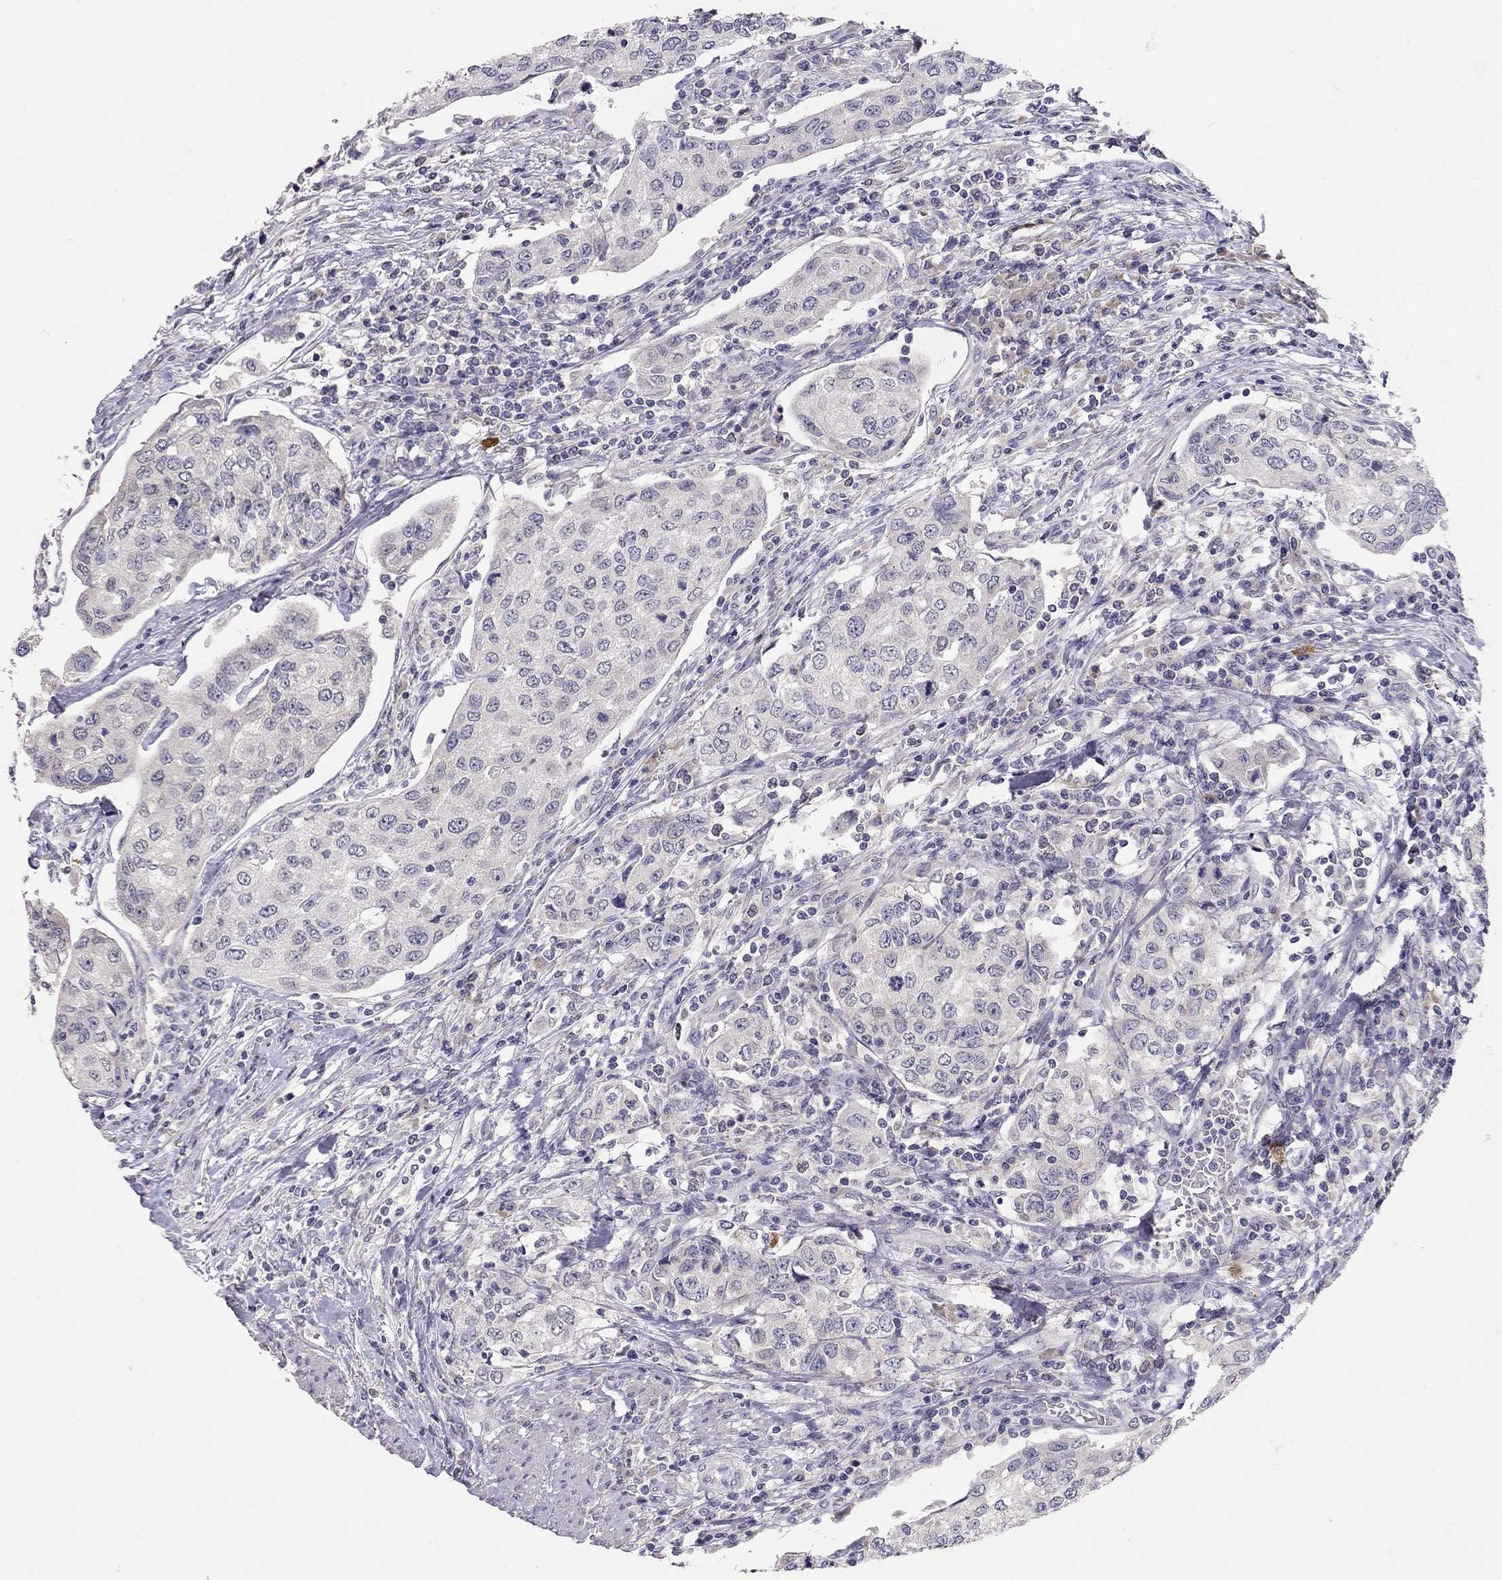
{"staining": {"intensity": "negative", "quantity": "none", "location": "none"}, "tissue": "urothelial cancer", "cell_type": "Tumor cells", "image_type": "cancer", "snomed": [{"axis": "morphology", "description": "Urothelial carcinoma, High grade"}, {"axis": "topography", "description": "Urinary bladder"}], "caption": "Immunohistochemical staining of urothelial cancer shows no significant staining in tumor cells.", "gene": "SCARB1", "patient": {"sex": "female", "age": 78}}